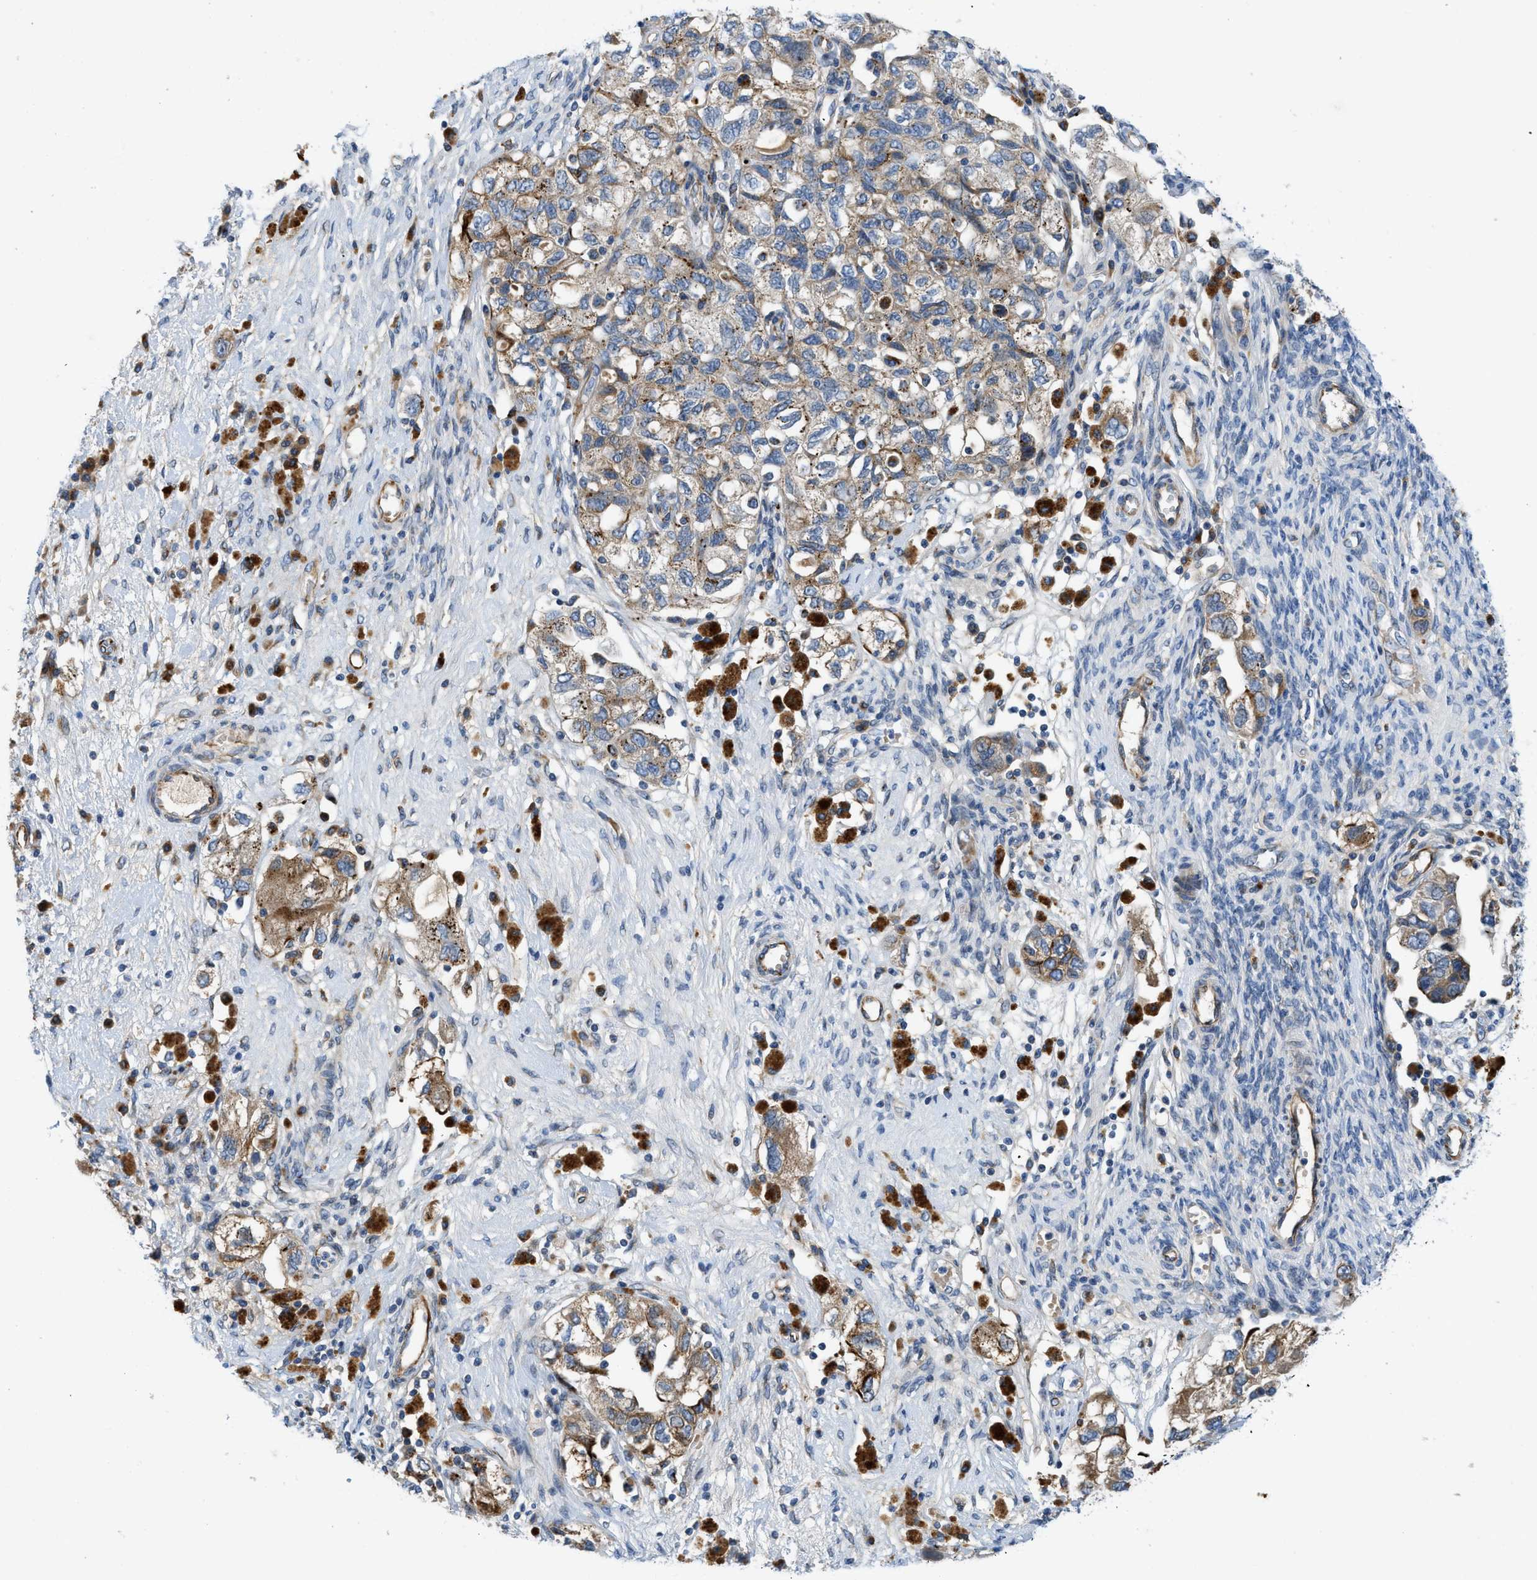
{"staining": {"intensity": "moderate", "quantity": ">75%", "location": "cytoplasmic/membranous"}, "tissue": "ovarian cancer", "cell_type": "Tumor cells", "image_type": "cancer", "snomed": [{"axis": "morphology", "description": "Carcinoma, NOS"}, {"axis": "morphology", "description": "Cystadenocarcinoma, serous, NOS"}, {"axis": "topography", "description": "Ovary"}], "caption": "This micrograph demonstrates immunohistochemistry staining of serous cystadenocarcinoma (ovarian), with medium moderate cytoplasmic/membranous positivity in approximately >75% of tumor cells.", "gene": "TMEM248", "patient": {"sex": "female", "age": 69}}